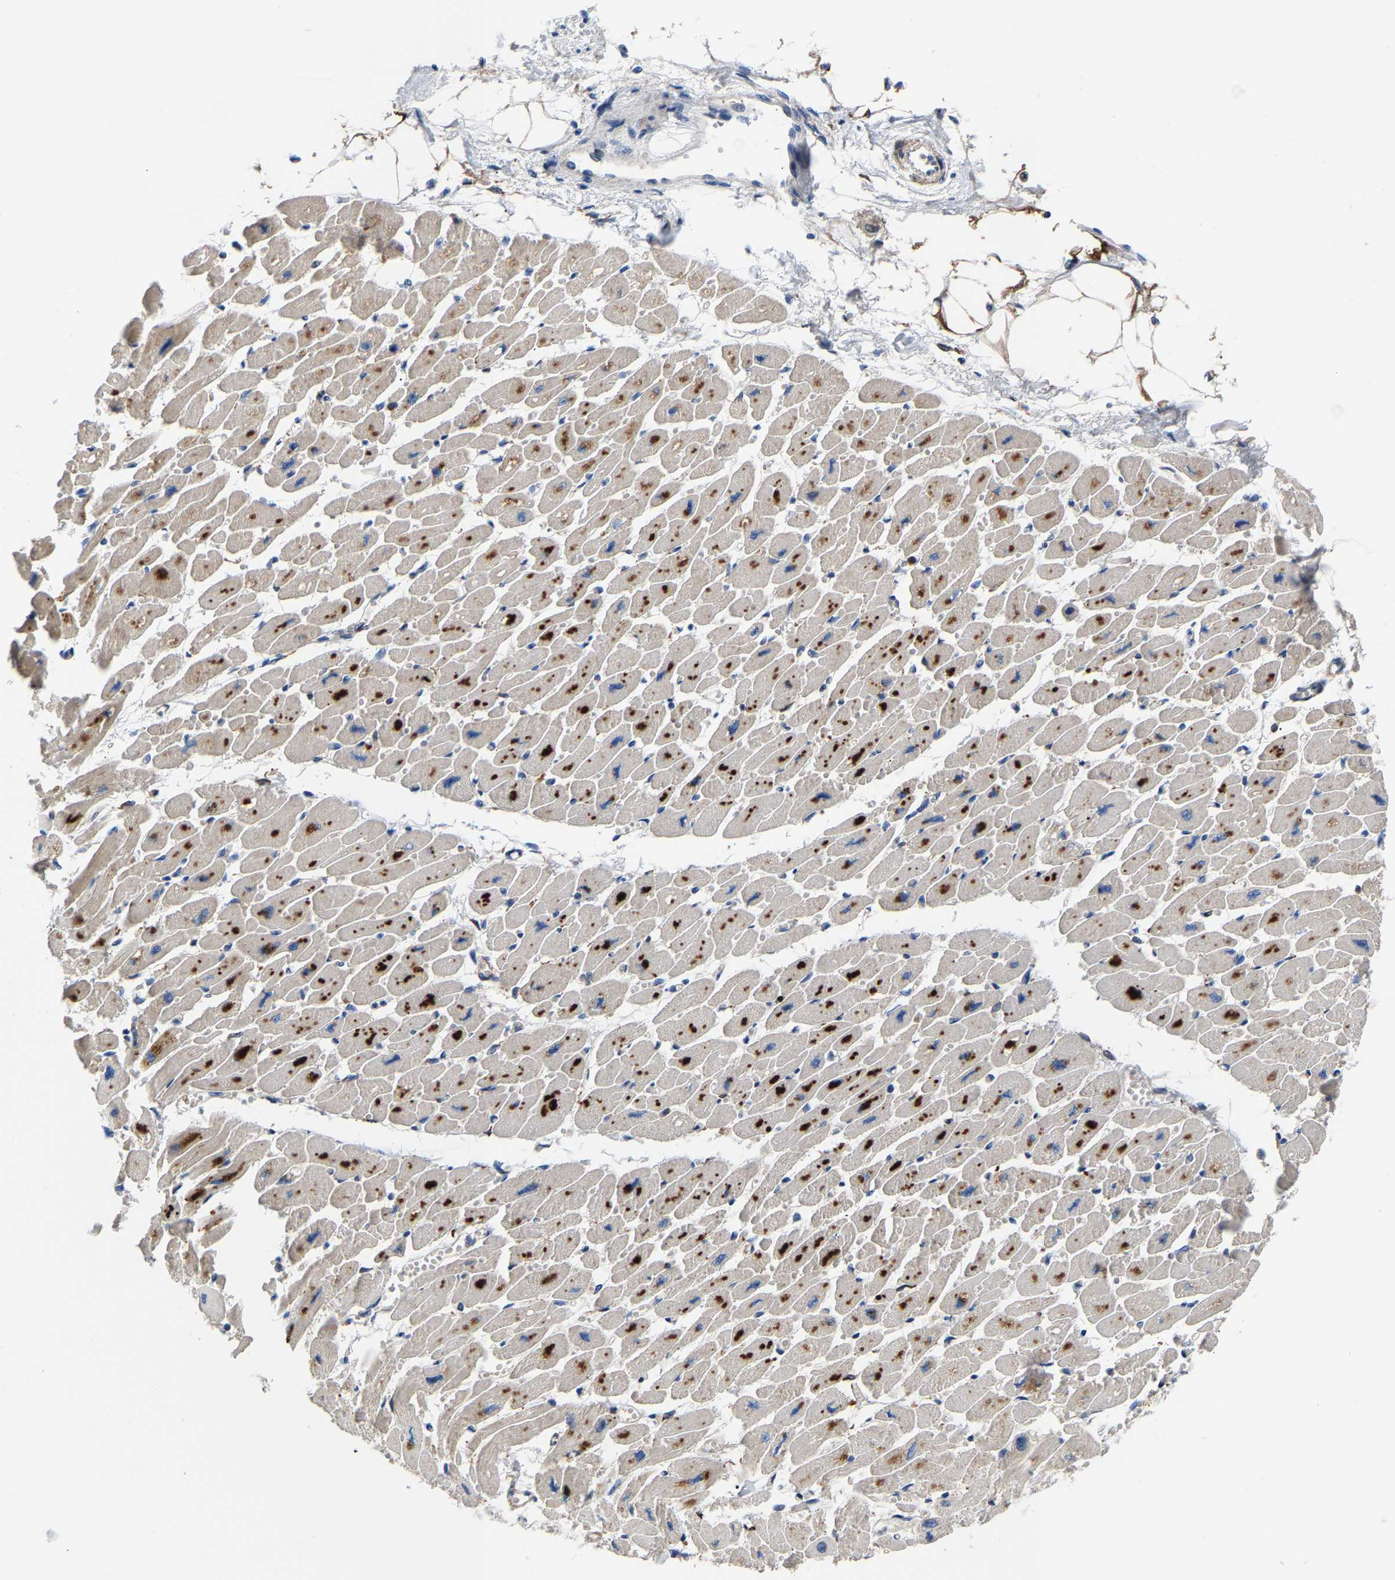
{"staining": {"intensity": "moderate", "quantity": ">75%", "location": "cytoplasmic/membranous"}, "tissue": "heart muscle", "cell_type": "Cardiomyocytes", "image_type": "normal", "snomed": [{"axis": "morphology", "description": "Normal tissue, NOS"}, {"axis": "topography", "description": "Heart"}], "caption": "Unremarkable heart muscle demonstrates moderate cytoplasmic/membranous positivity in approximately >75% of cardiomyocytes.", "gene": "CCDC171", "patient": {"sex": "female", "age": 54}}